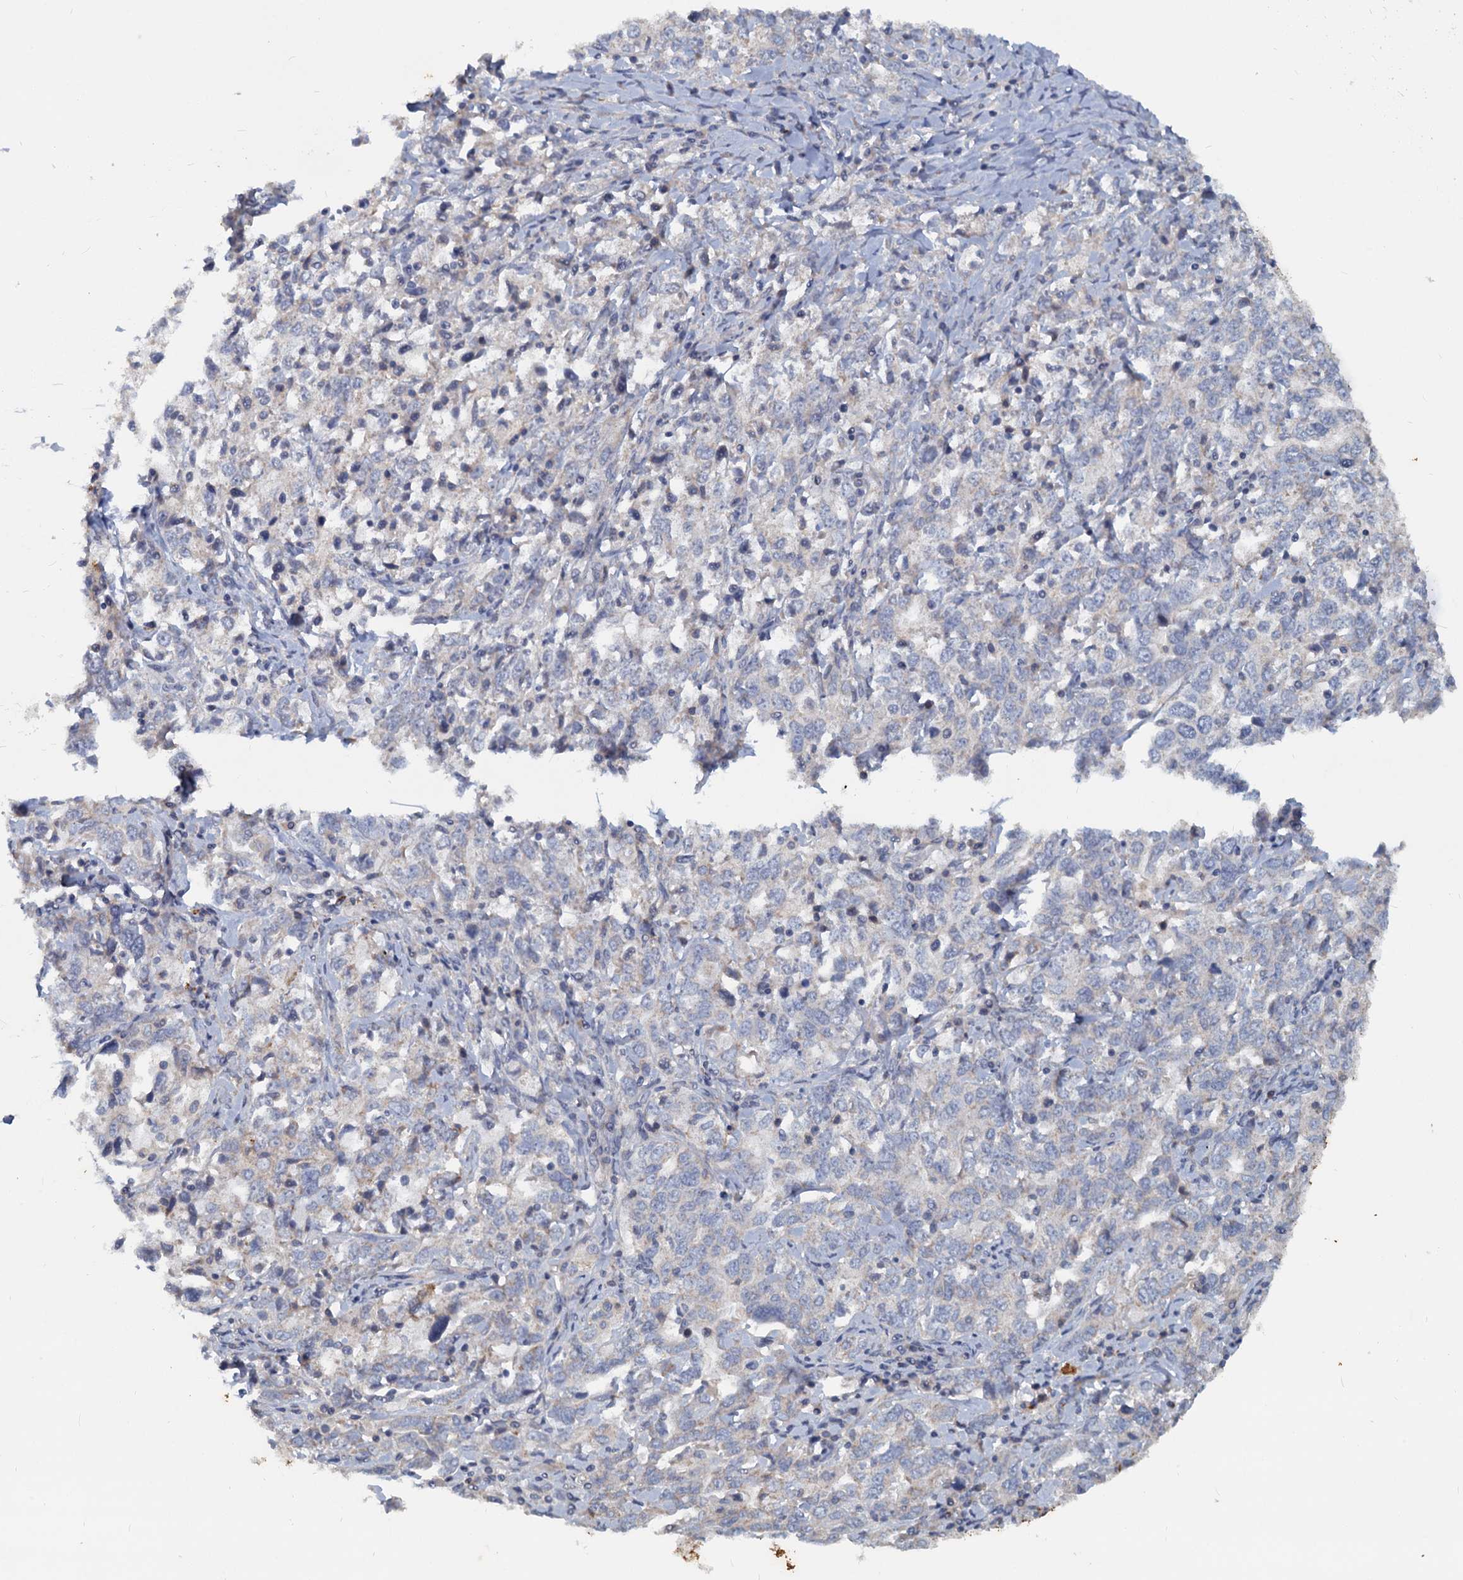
{"staining": {"intensity": "negative", "quantity": "none", "location": "none"}, "tissue": "ovarian cancer", "cell_type": "Tumor cells", "image_type": "cancer", "snomed": [{"axis": "morphology", "description": "Carcinoma, endometroid"}, {"axis": "topography", "description": "Ovary"}], "caption": "DAB (3,3'-diaminobenzidine) immunohistochemical staining of ovarian cancer exhibits no significant staining in tumor cells.", "gene": "SLC2A7", "patient": {"sex": "female", "age": 62}}